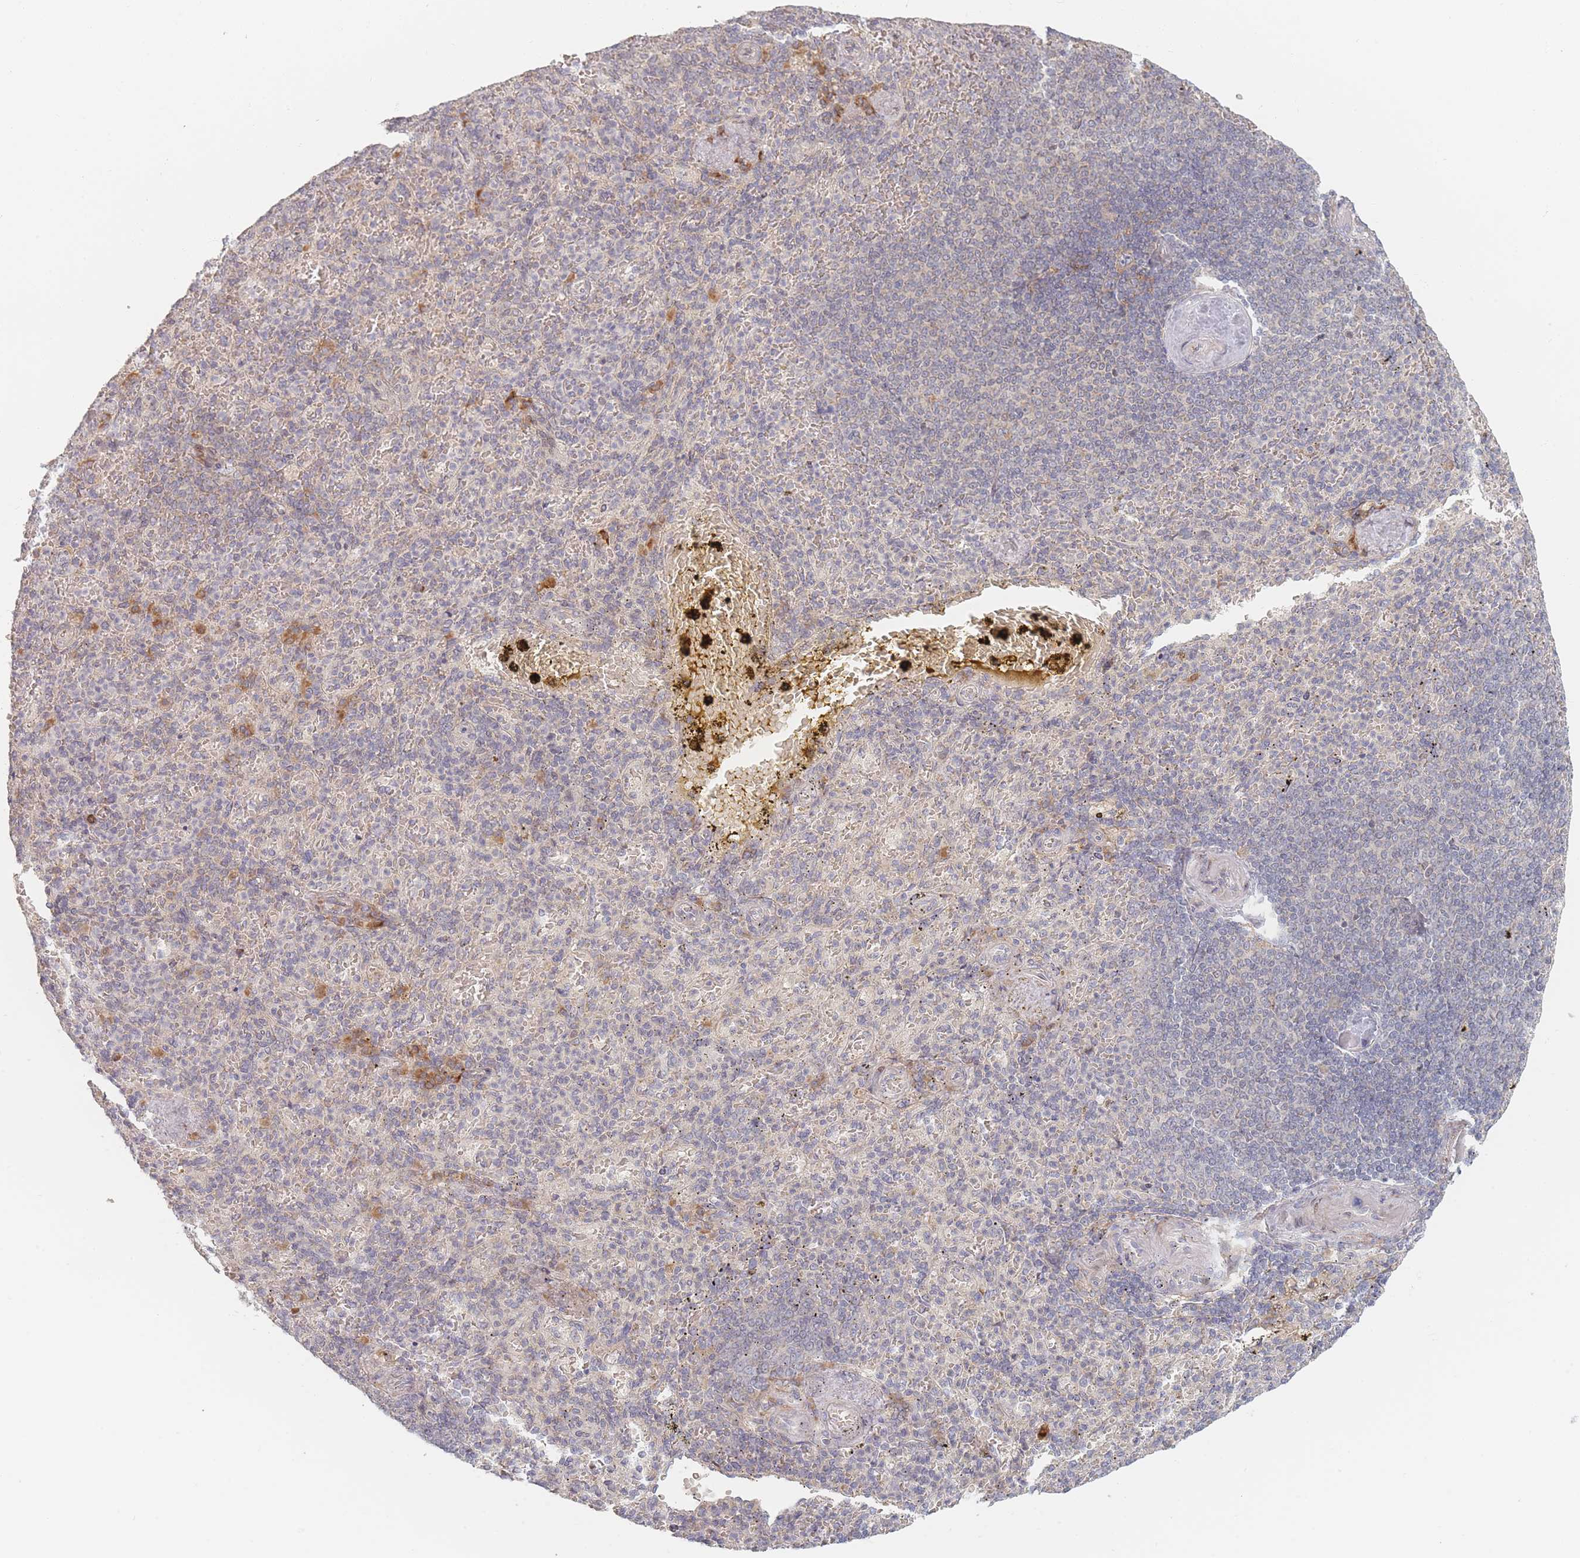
{"staining": {"intensity": "moderate", "quantity": "<25%", "location": "cytoplasmic/membranous"}, "tissue": "spleen", "cell_type": "Cells in red pulp", "image_type": "normal", "snomed": [{"axis": "morphology", "description": "Normal tissue, NOS"}, {"axis": "topography", "description": "Spleen"}], "caption": "Moderate cytoplasmic/membranous staining for a protein is seen in approximately <25% of cells in red pulp of normal spleen using immunohistochemistry (IHC).", "gene": "ZKSCAN7", "patient": {"sex": "female", "age": 74}}